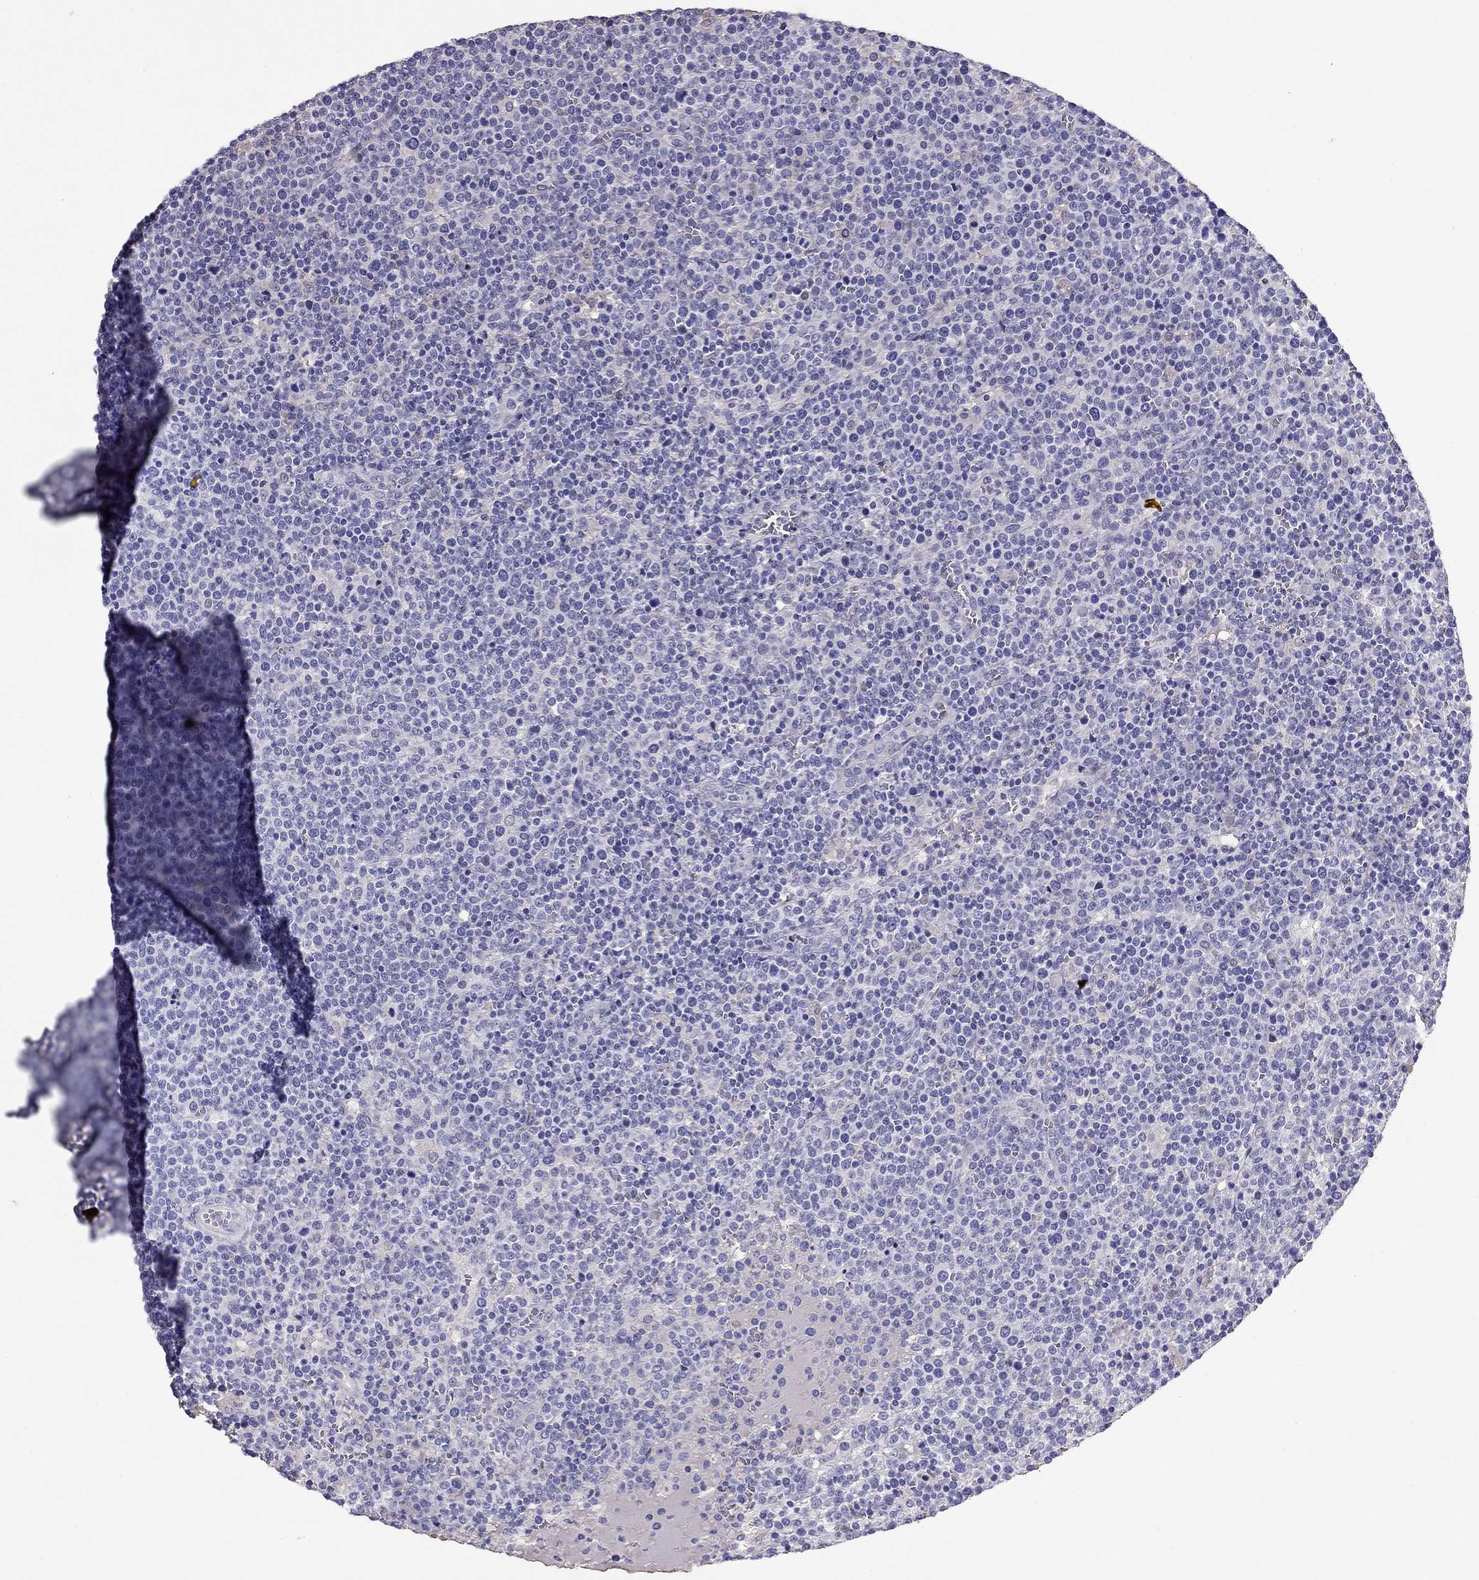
{"staining": {"intensity": "negative", "quantity": "none", "location": "none"}, "tissue": "lymphoma", "cell_type": "Tumor cells", "image_type": "cancer", "snomed": [{"axis": "morphology", "description": "Malignant lymphoma, non-Hodgkin's type, High grade"}, {"axis": "topography", "description": "Lymph node"}], "caption": "An IHC histopathology image of lymphoma is shown. There is no staining in tumor cells of lymphoma.", "gene": "TBC1D21", "patient": {"sex": "male", "age": 61}}